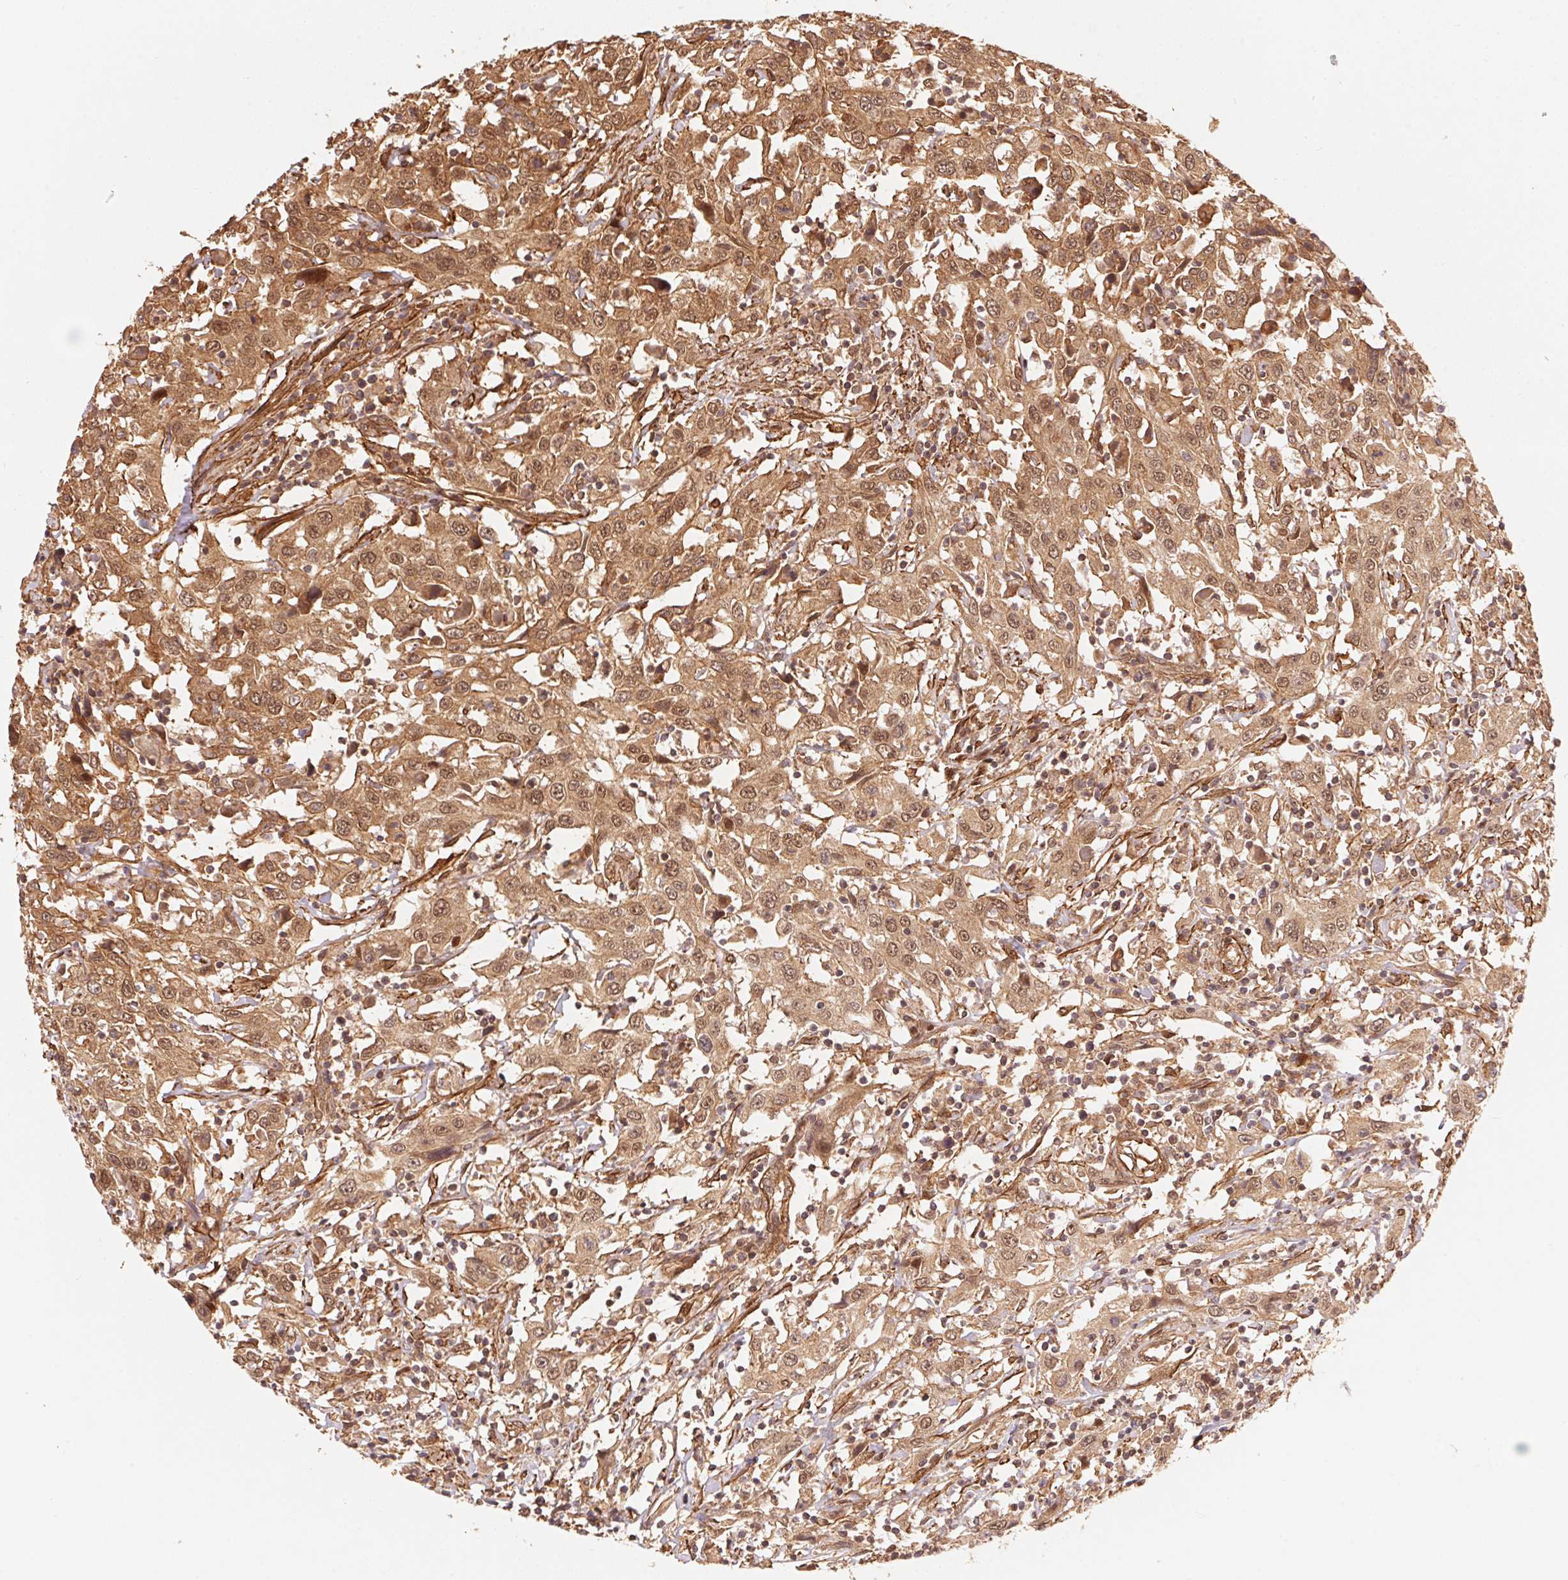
{"staining": {"intensity": "moderate", "quantity": ">75%", "location": "cytoplasmic/membranous,nuclear"}, "tissue": "urothelial cancer", "cell_type": "Tumor cells", "image_type": "cancer", "snomed": [{"axis": "morphology", "description": "Urothelial carcinoma, High grade"}, {"axis": "topography", "description": "Urinary bladder"}], "caption": "Immunohistochemical staining of high-grade urothelial carcinoma shows medium levels of moderate cytoplasmic/membranous and nuclear positivity in about >75% of tumor cells. (DAB IHC, brown staining for protein, blue staining for nuclei).", "gene": "TNIP2", "patient": {"sex": "male", "age": 61}}